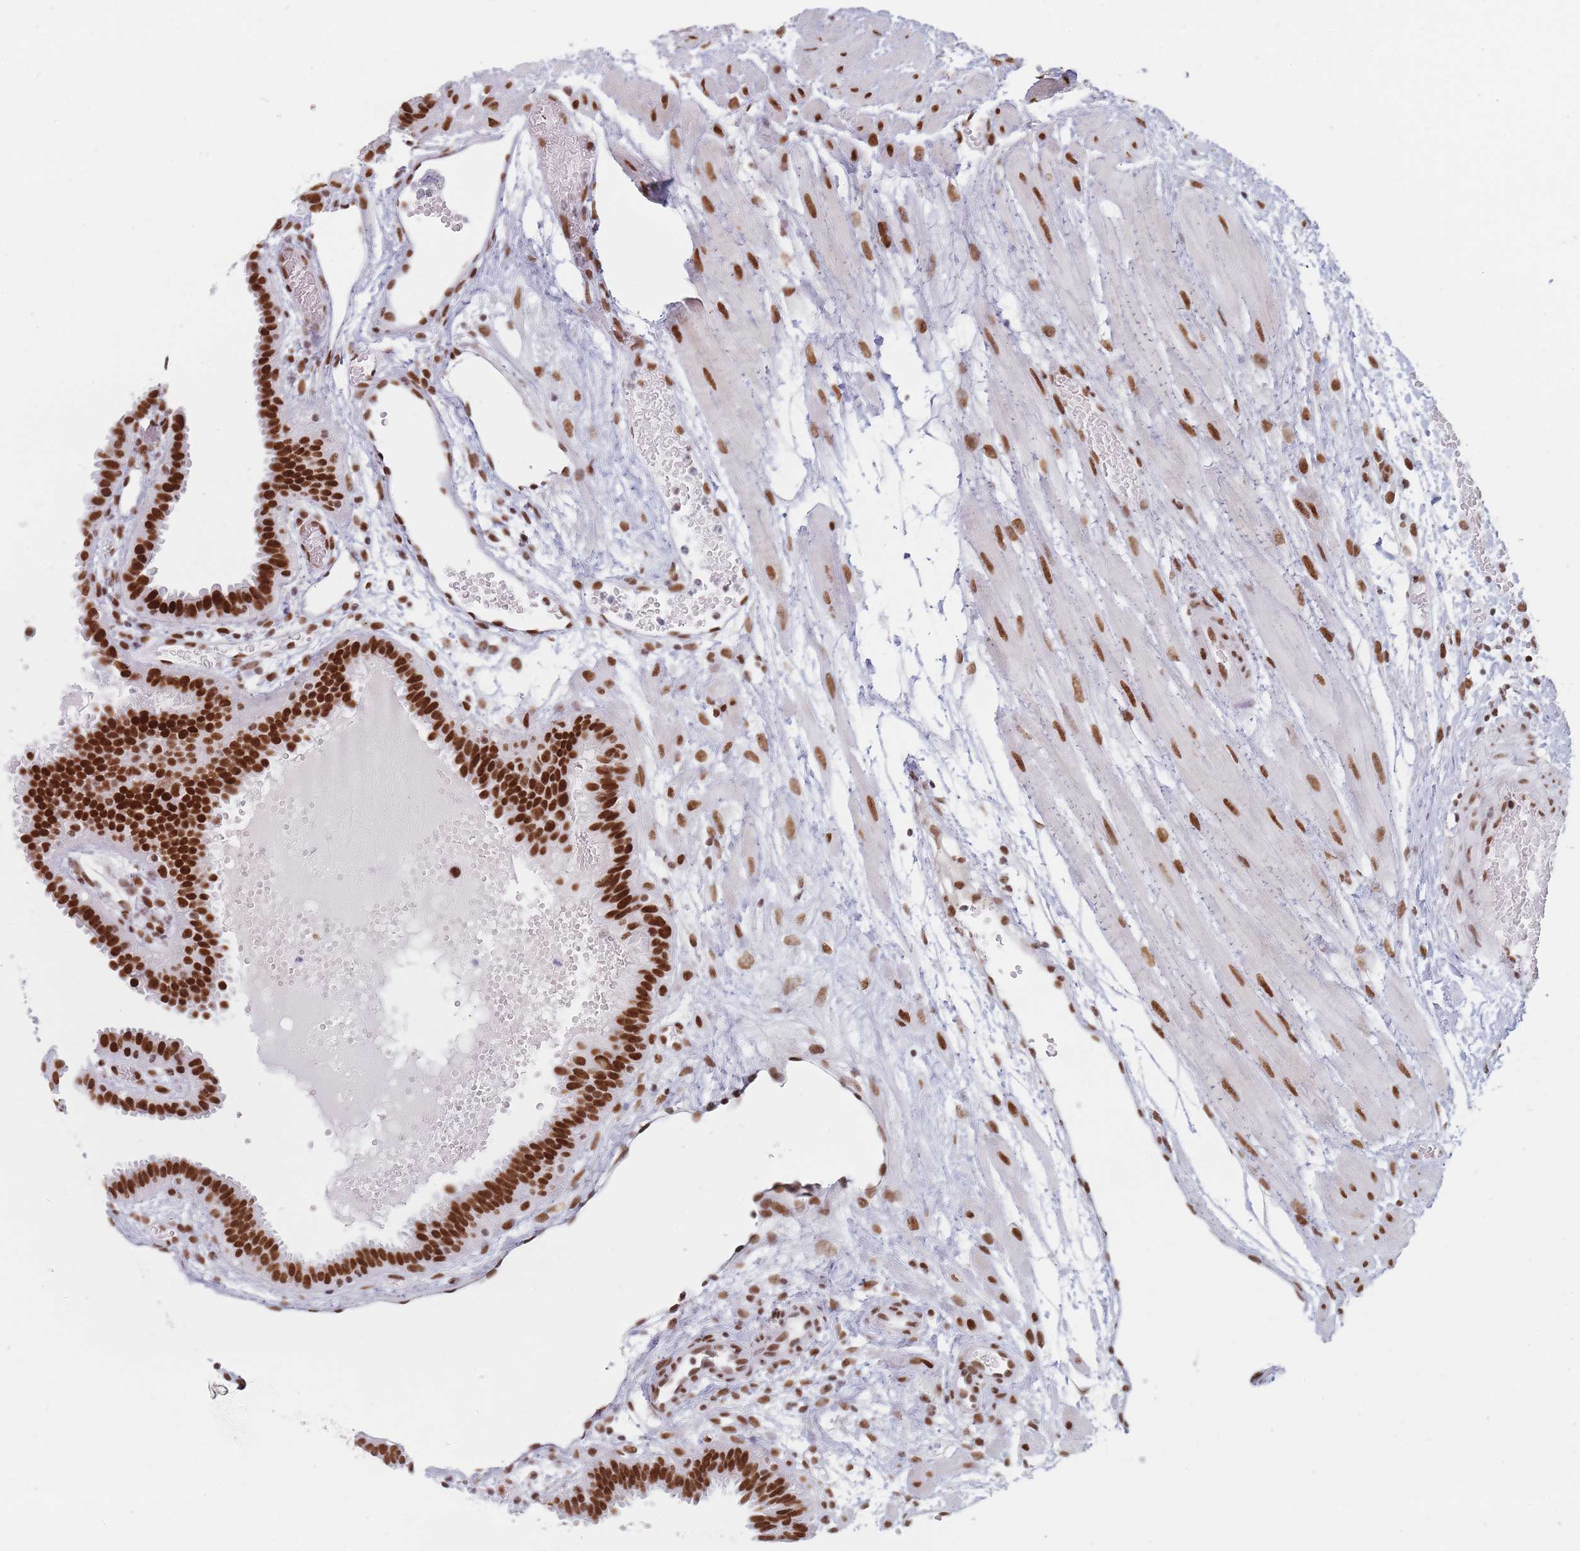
{"staining": {"intensity": "strong", "quantity": ">75%", "location": "nuclear"}, "tissue": "fallopian tube", "cell_type": "Glandular cells", "image_type": "normal", "snomed": [{"axis": "morphology", "description": "Normal tissue, NOS"}, {"axis": "topography", "description": "Fallopian tube"}], "caption": "This is a micrograph of immunohistochemistry staining of benign fallopian tube, which shows strong staining in the nuclear of glandular cells.", "gene": "SAFB2", "patient": {"sex": "female", "age": 37}}